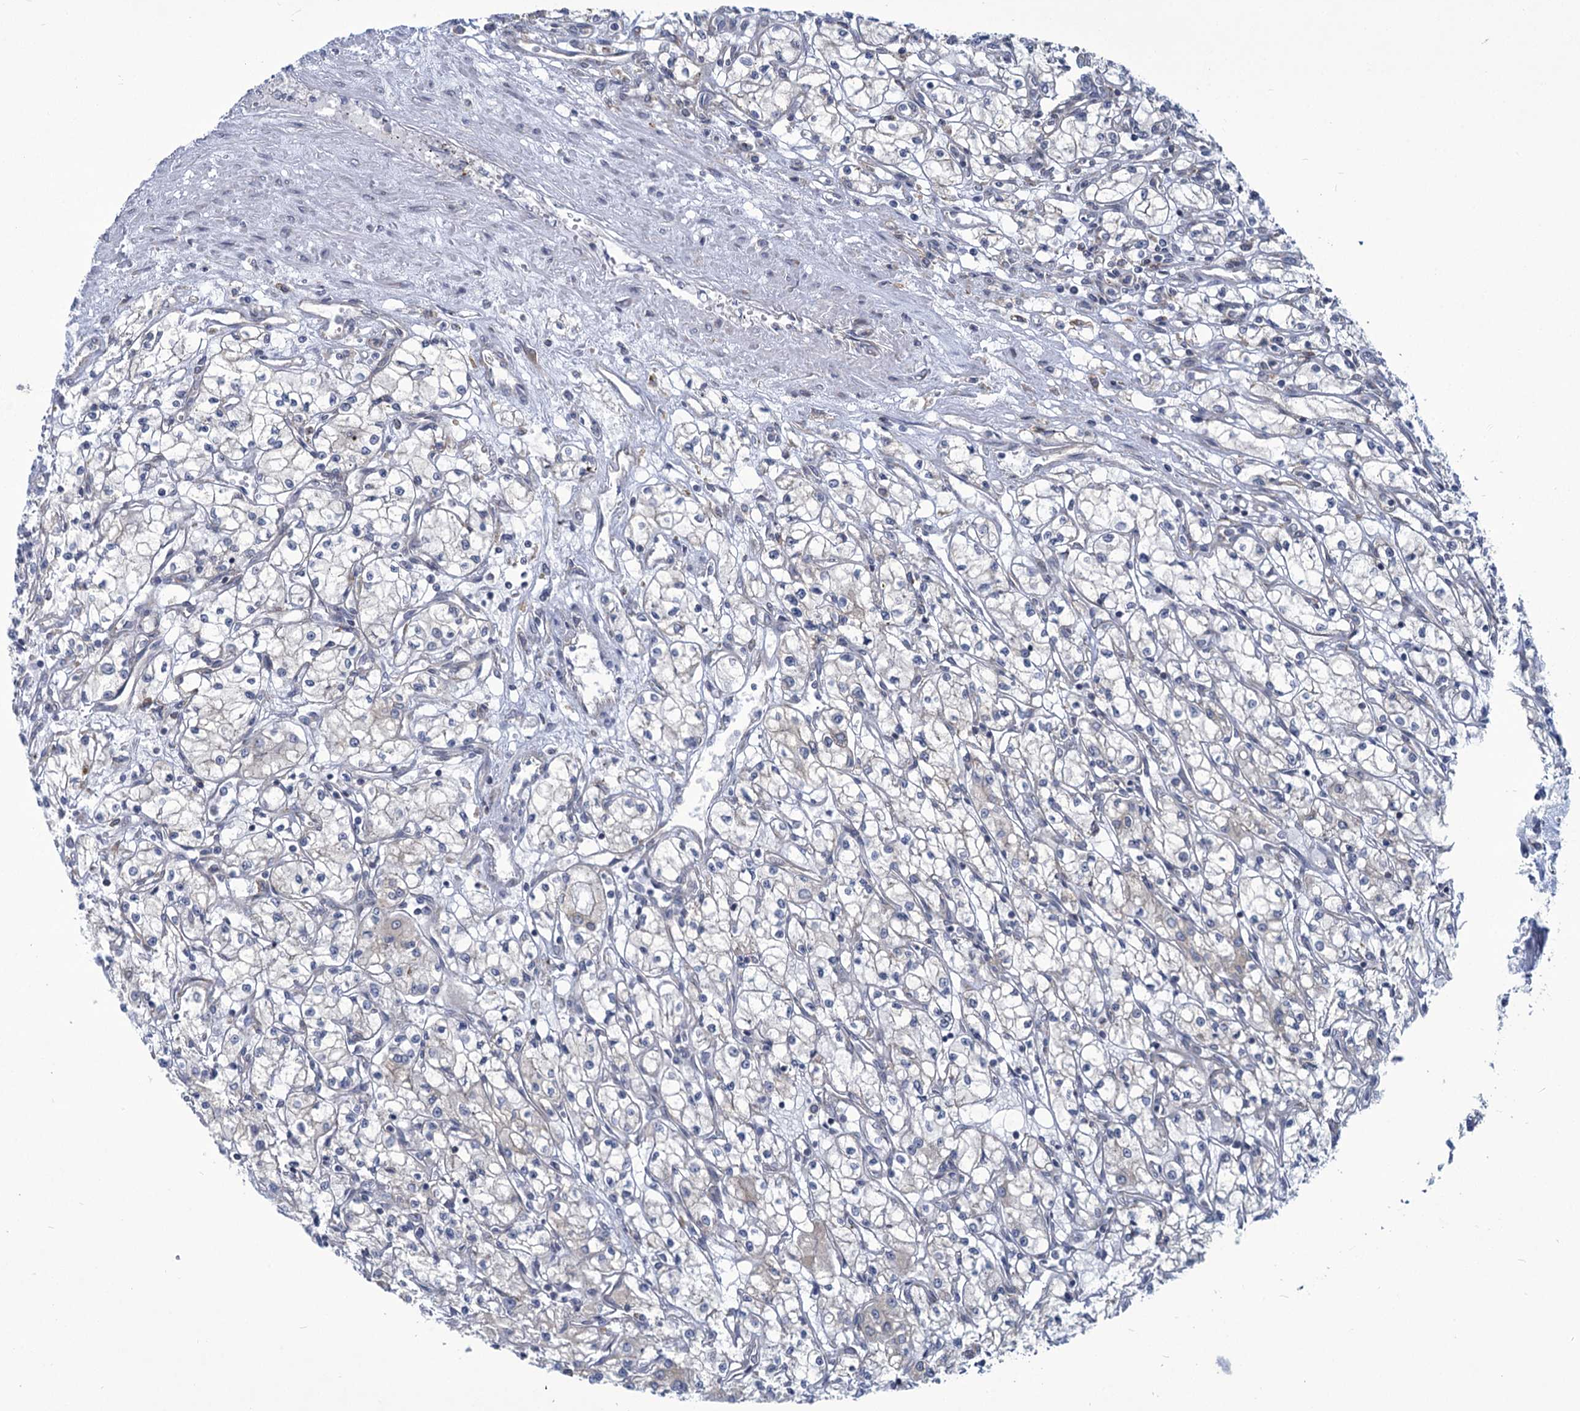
{"staining": {"intensity": "negative", "quantity": "none", "location": "none"}, "tissue": "renal cancer", "cell_type": "Tumor cells", "image_type": "cancer", "snomed": [{"axis": "morphology", "description": "Adenocarcinoma, NOS"}, {"axis": "topography", "description": "Kidney"}], "caption": "Human renal cancer (adenocarcinoma) stained for a protein using IHC reveals no expression in tumor cells.", "gene": "MBLAC2", "patient": {"sex": "male", "age": 59}}